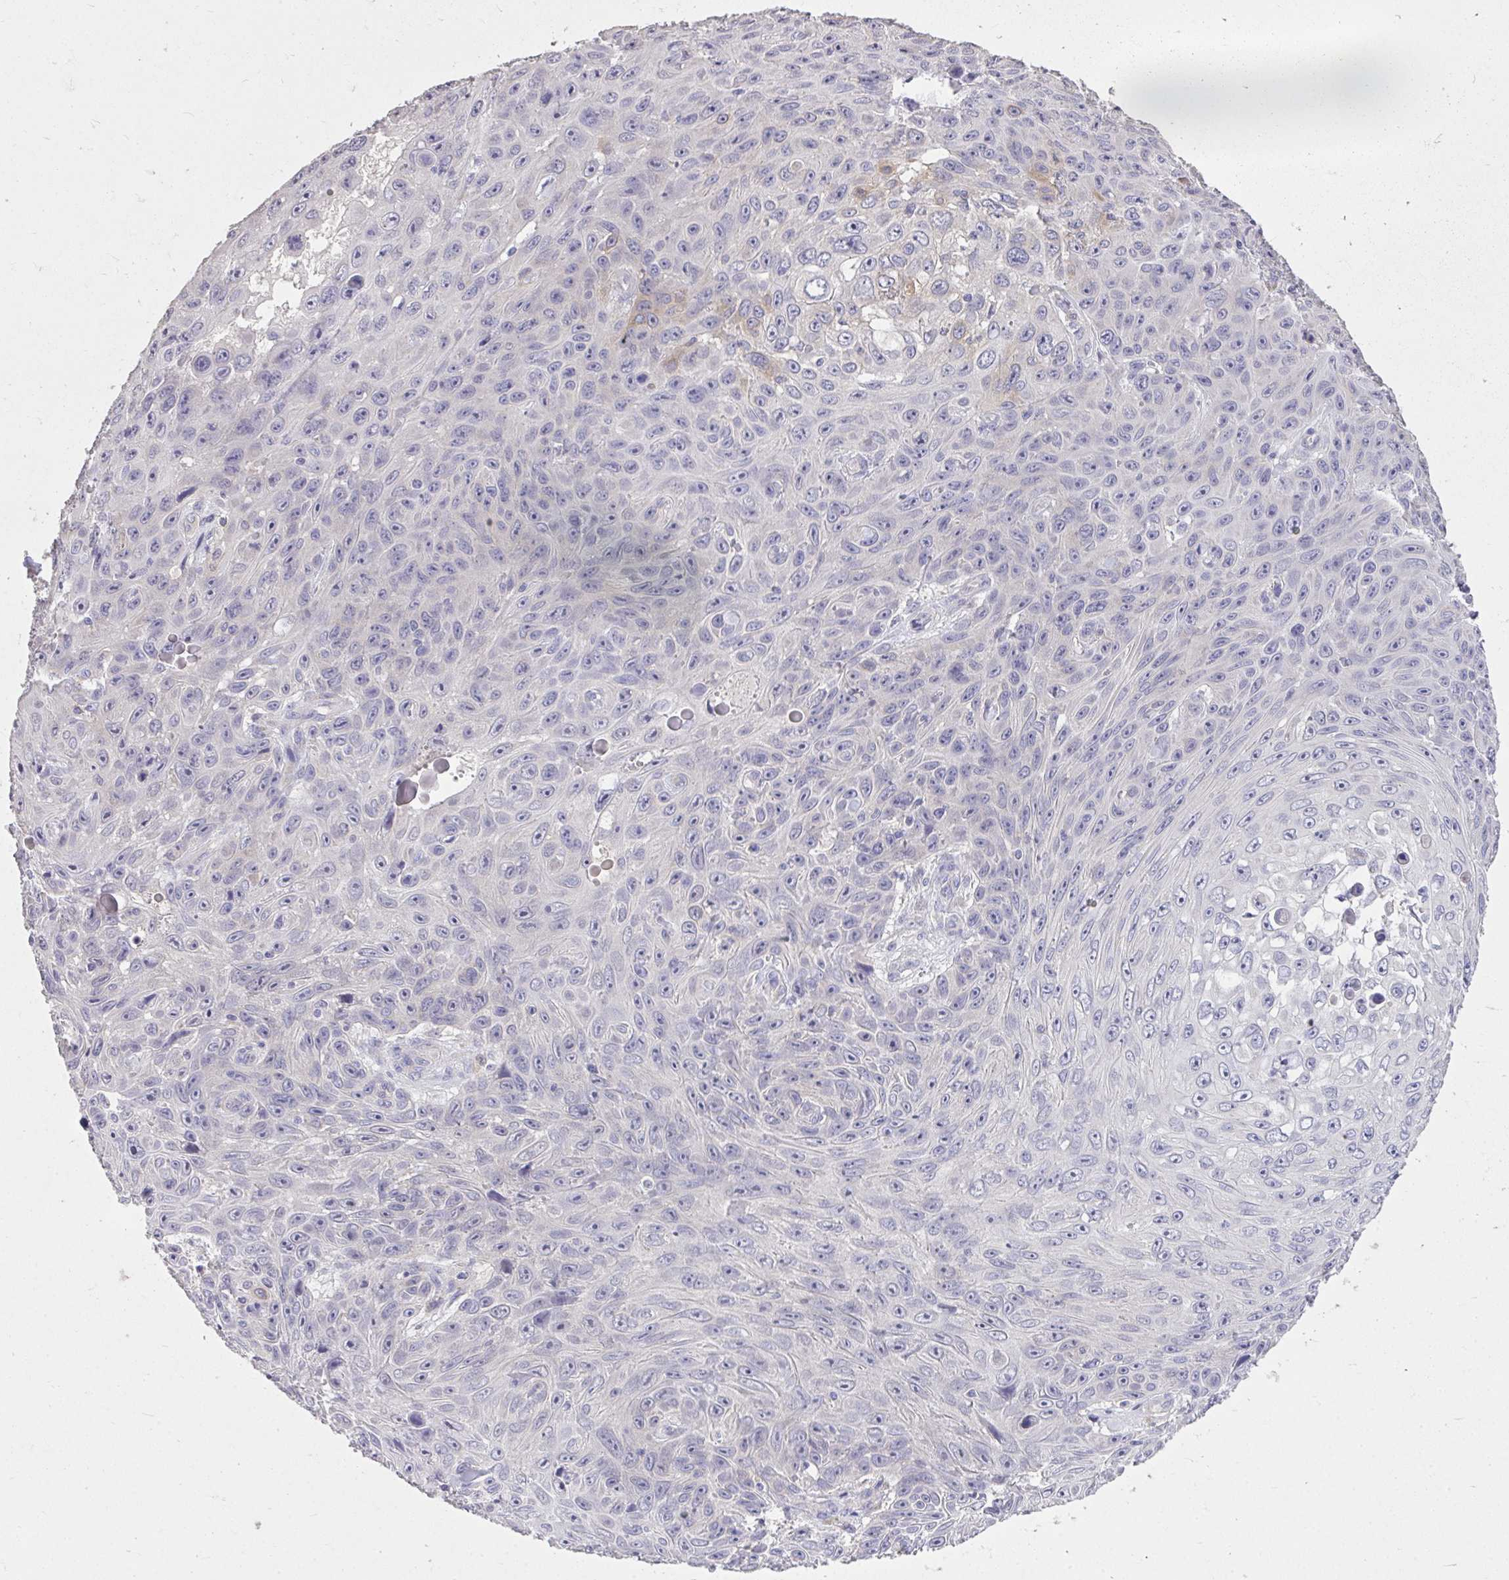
{"staining": {"intensity": "weak", "quantity": "<25%", "location": "cytoplasmic/membranous"}, "tissue": "skin cancer", "cell_type": "Tumor cells", "image_type": "cancer", "snomed": [{"axis": "morphology", "description": "Squamous cell carcinoma, NOS"}, {"axis": "topography", "description": "Skin"}], "caption": "Skin cancer (squamous cell carcinoma) was stained to show a protein in brown. There is no significant expression in tumor cells.", "gene": "MPC2", "patient": {"sex": "male", "age": 82}}